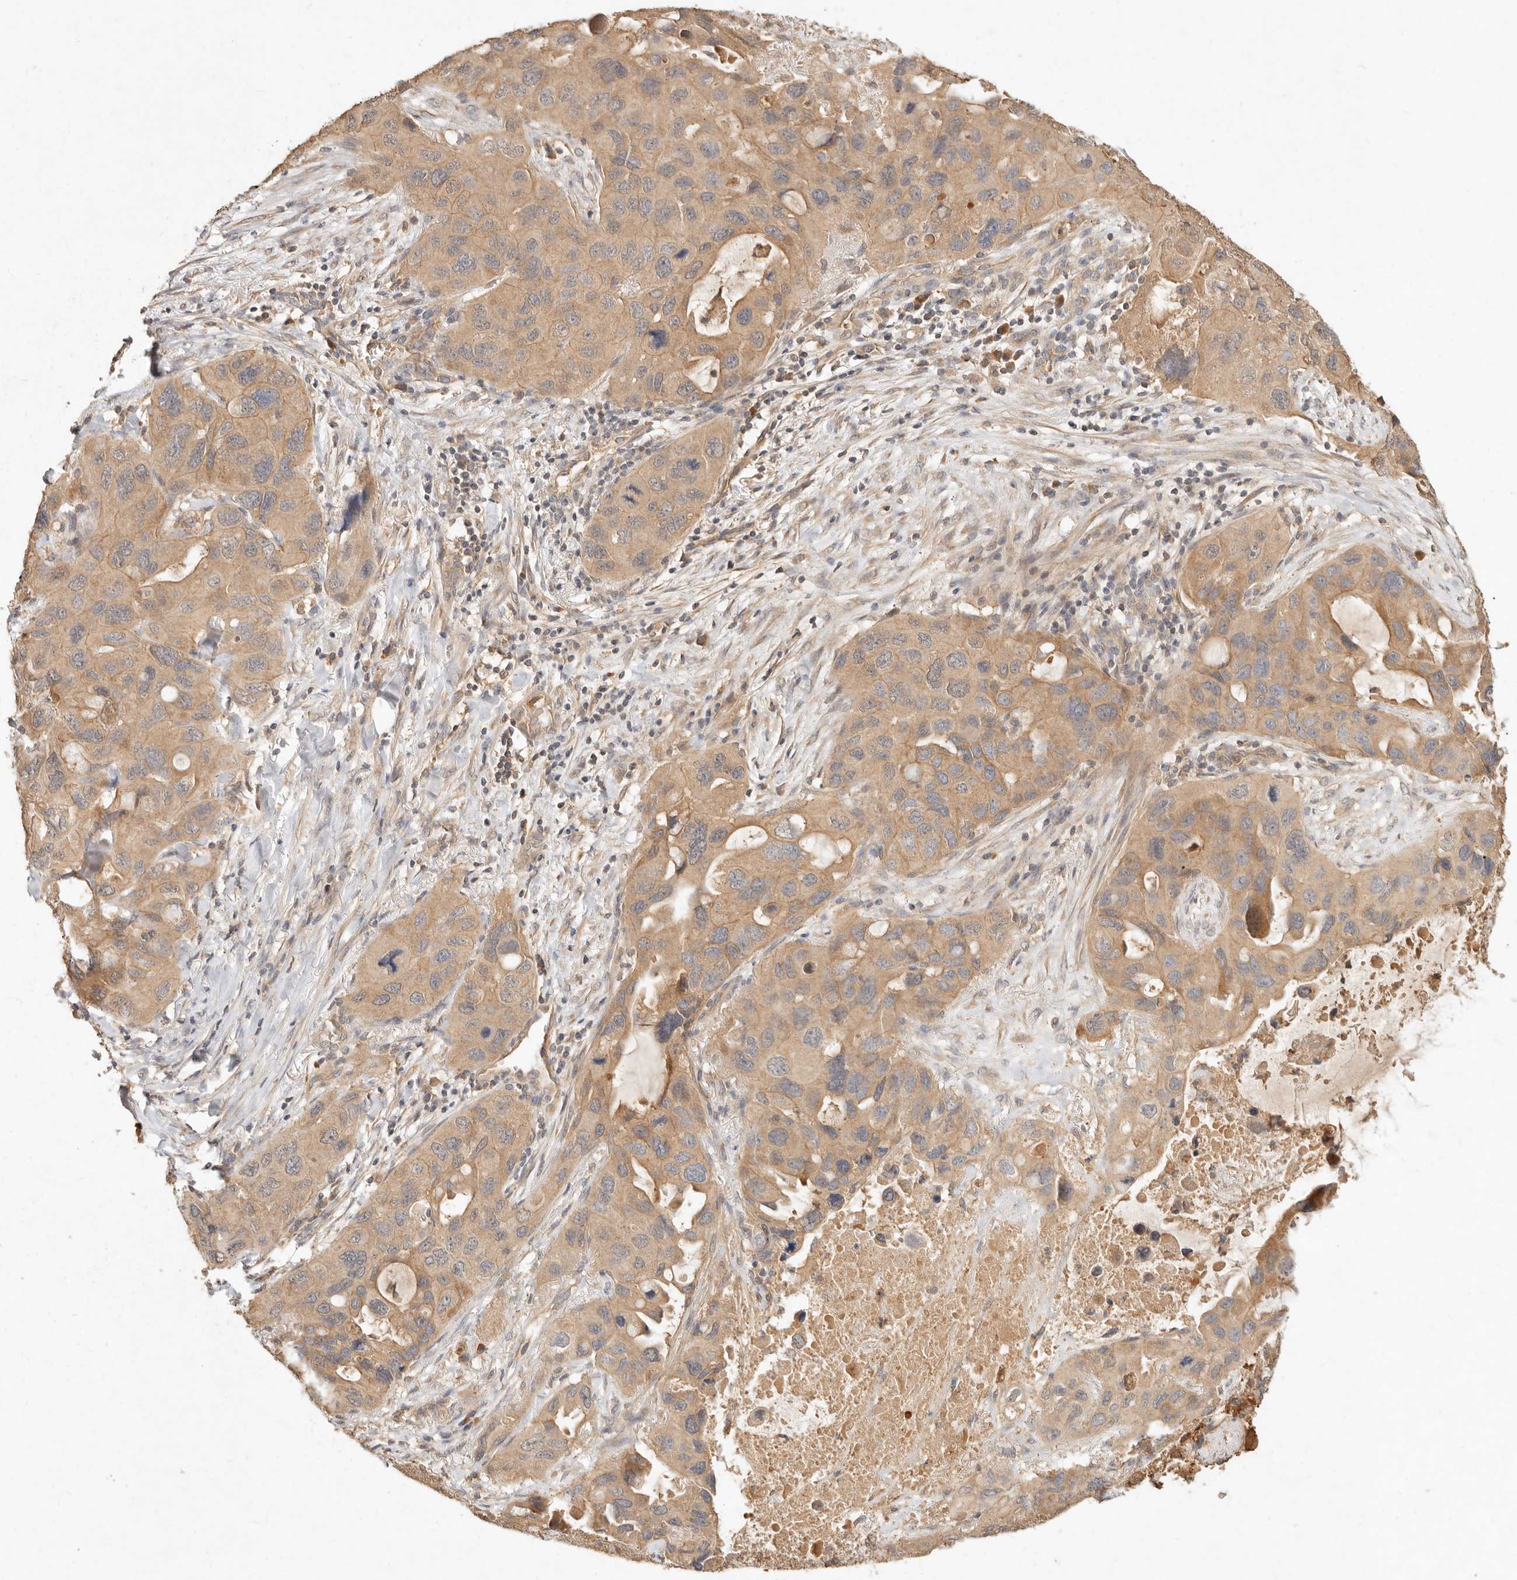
{"staining": {"intensity": "moderate", "quantity": ">75%", "location": "cytoplasmic/membranous"}, "tissue": "lung cancer", "cell_type": "Tumor cells", "image_type": "cancer", "snomed": [{"axis": "morphology", "description": "Squamous cell carcinoma, NOS"}, {"axis": "topography", "description": "Lung"}], "caption": "A photomicrograph of lung squamous cell carcinoma stained for a protein reveals moderate cytoplasmic/membranous brown staining in tumor cells.", "gene": "FREM2", "patient": {"sex": "female", "age": 73}}